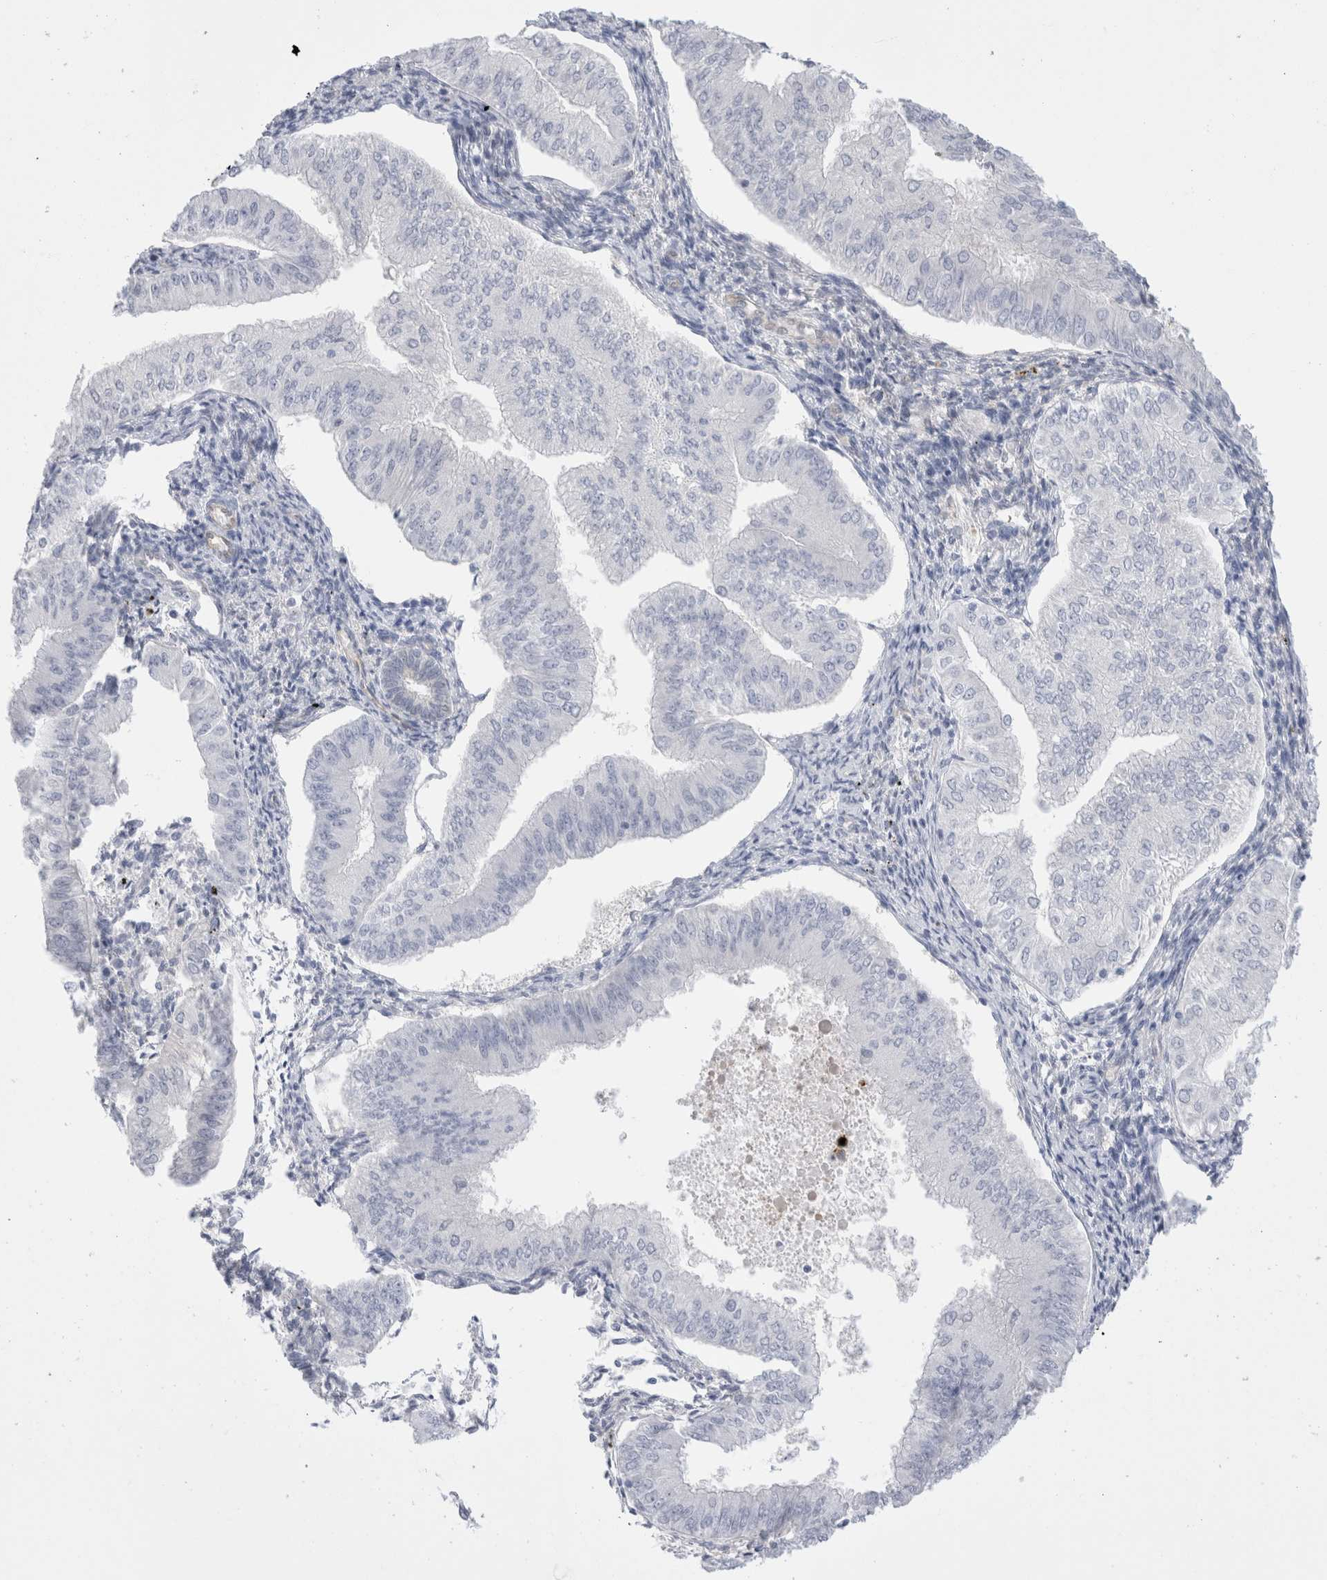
{"staining": {"intensity": "negative", "quantity": "none", "location": "none"}, "tissue": "endometrial cancer", "cell_type": "Tumor cells", "image_type": "cancer", "snomed": [{"axis": "morphology", "description": "Normal tissue, NOS"}, {"axis": "morphology", "description": "Adenocarcinoma, NOS"}, {"axis": "topography", "description": "Endometrium"}], "caption": "The photomicrograph exhibits no staining of tumor cells in endometrial cancer.", "gene": "NAPEPLD", "patient": {"sex": "female", "age": 53}}